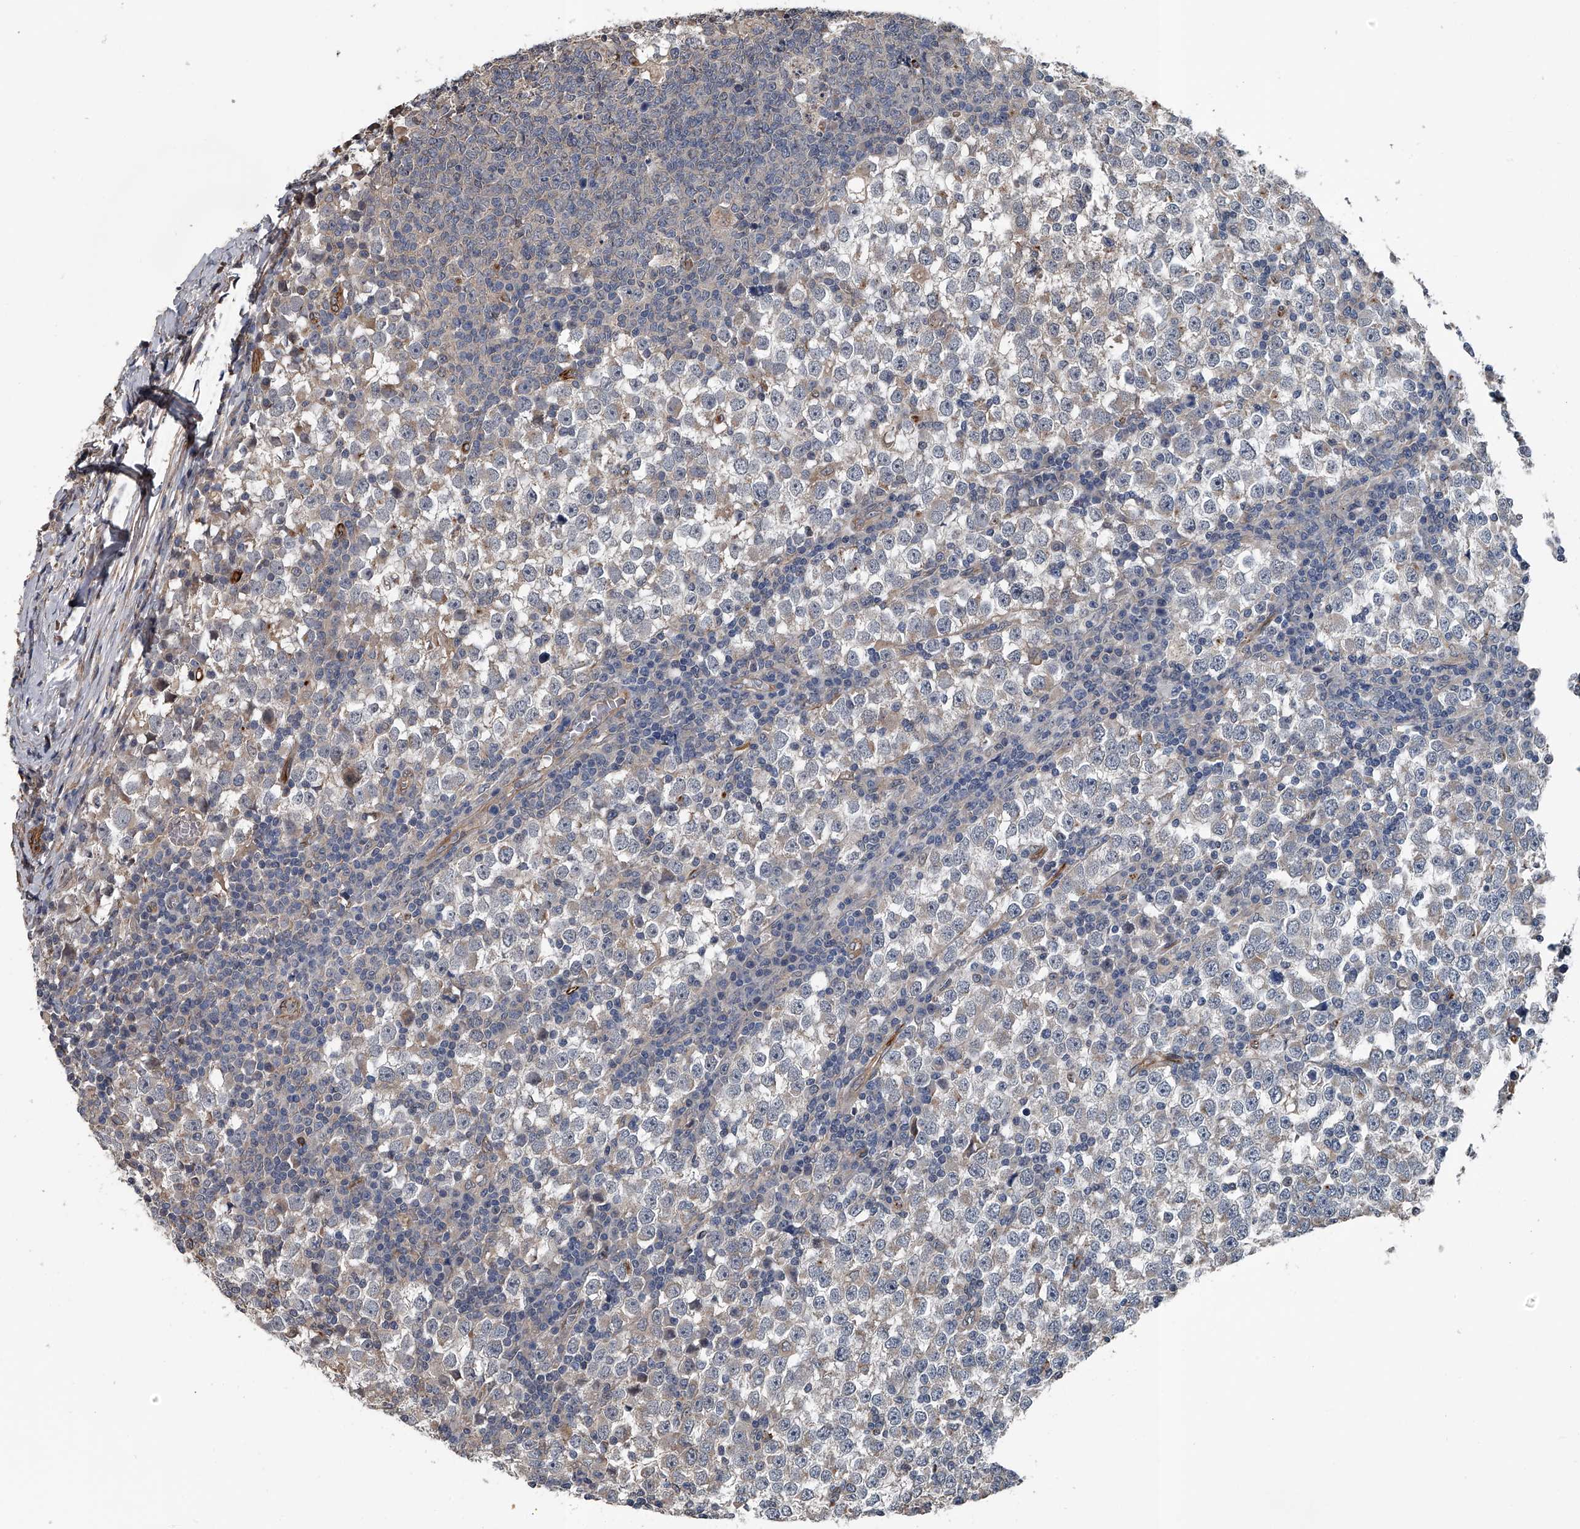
{"staining": {"intensity": "weak", "quantity": "<25%", "location": "cytoplasmic/membranous"}, "tissue": "testis cancer", "cell_type": "Tumor cells", "image_type": "cancer", "snomed": [{"axis": "morphology", "description": "Seminoma, NOS"}, {"axis": "topography", "description": "Testis"}], "caption": "Immunohistochemistry image of human testis seminoma stained for a protein (brown), which demonstrates no positivity in tumor cells.", "gene": "LDLRAD2", "patient": {"sex": "male", "age": 65}}